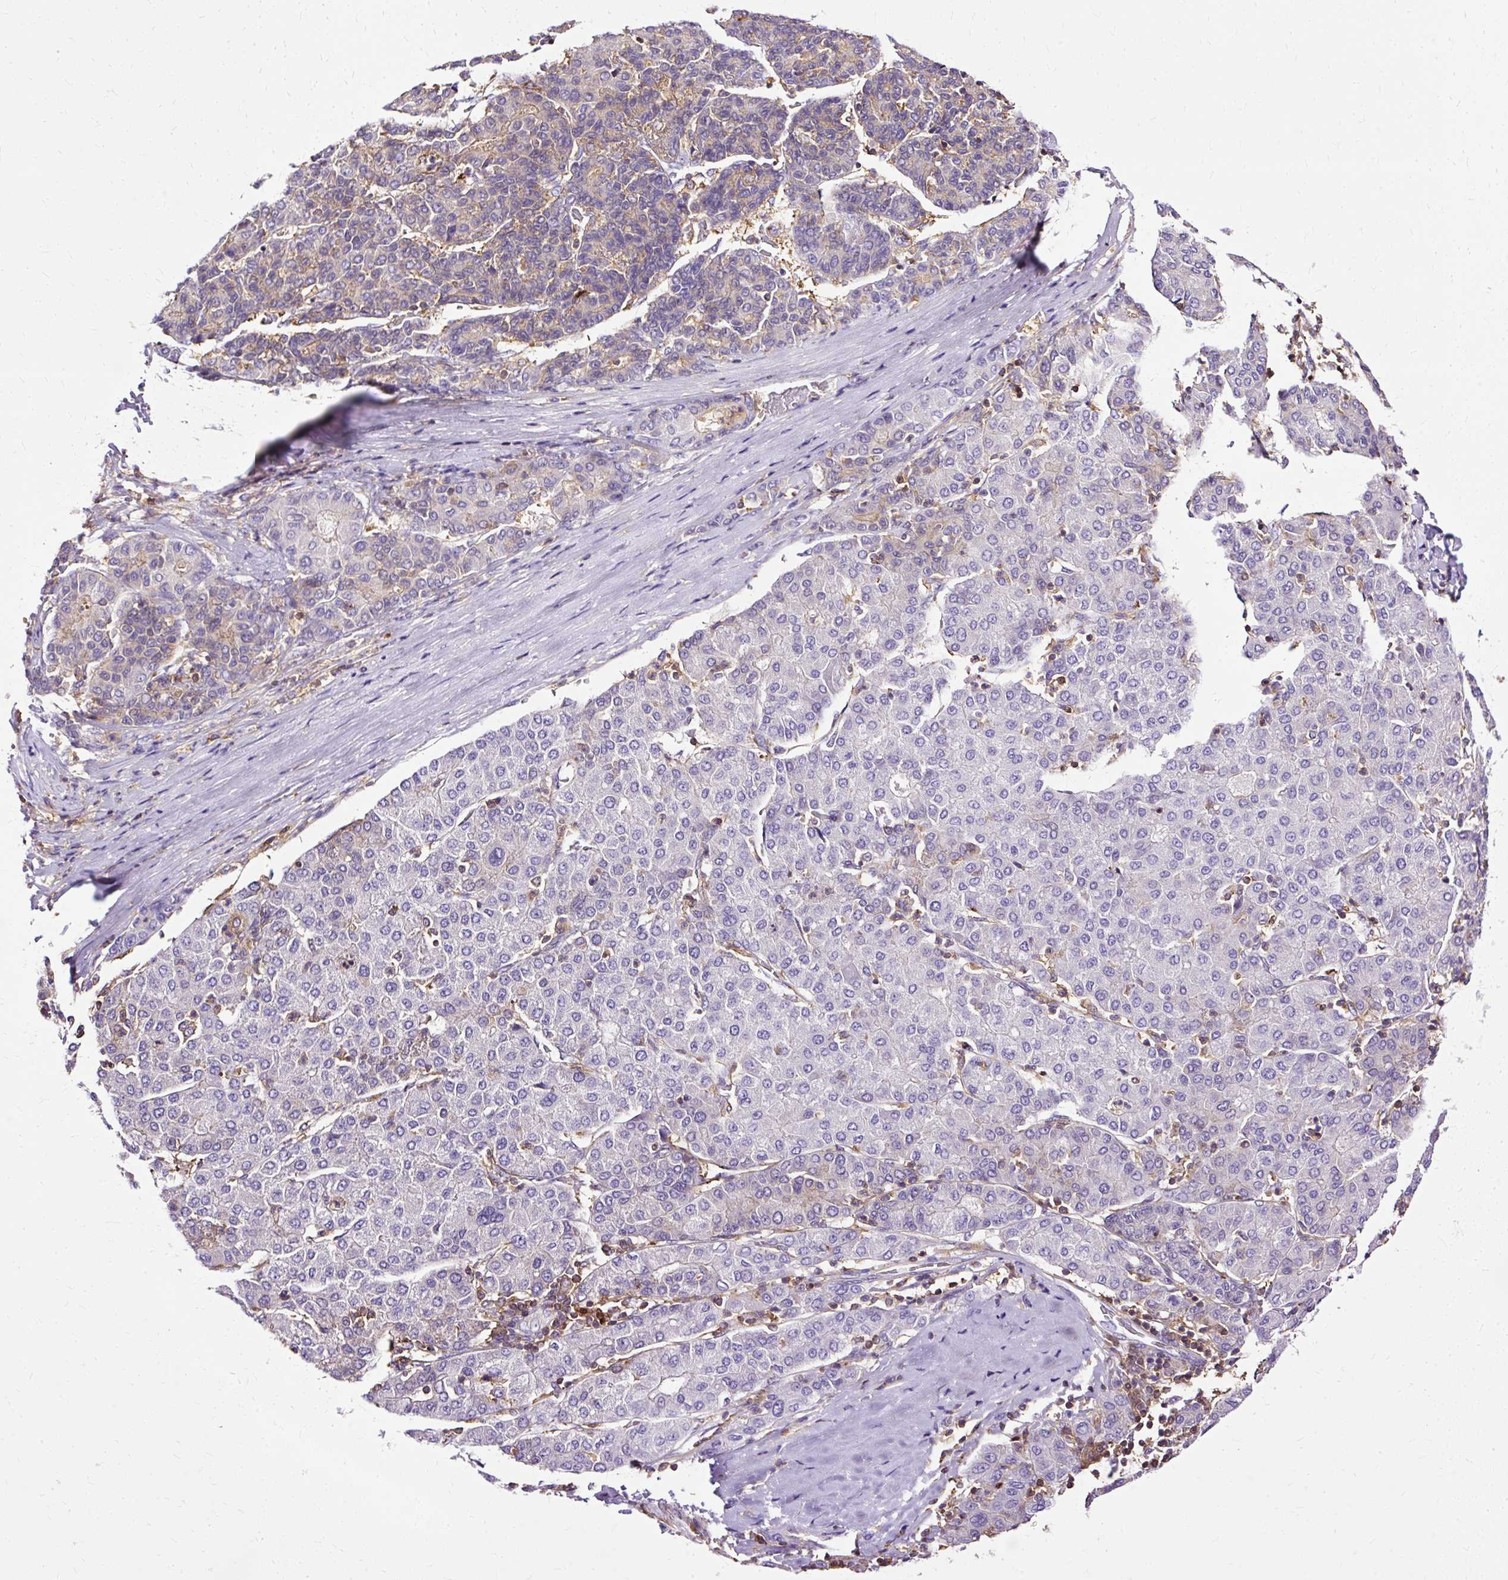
{"staining": {"intensity": "negative", "quantity": "none", "location": "none"}, "tissue": "liver cancer", "cell_type": "Tumor cells", "image_type": "cancer", "snomed": [{"axis": "morphology", "description": "Carcinoma, Hepatocellular, NOS"}, {"axis": "topography", "description": "Liver"}], "caption": "Protein analysis of hepatocellular carcinoma (liver) exhibits no significant staining in tumor cells.", "gene": "TWF2", "patient": {"sex": "male", "age": 65}}